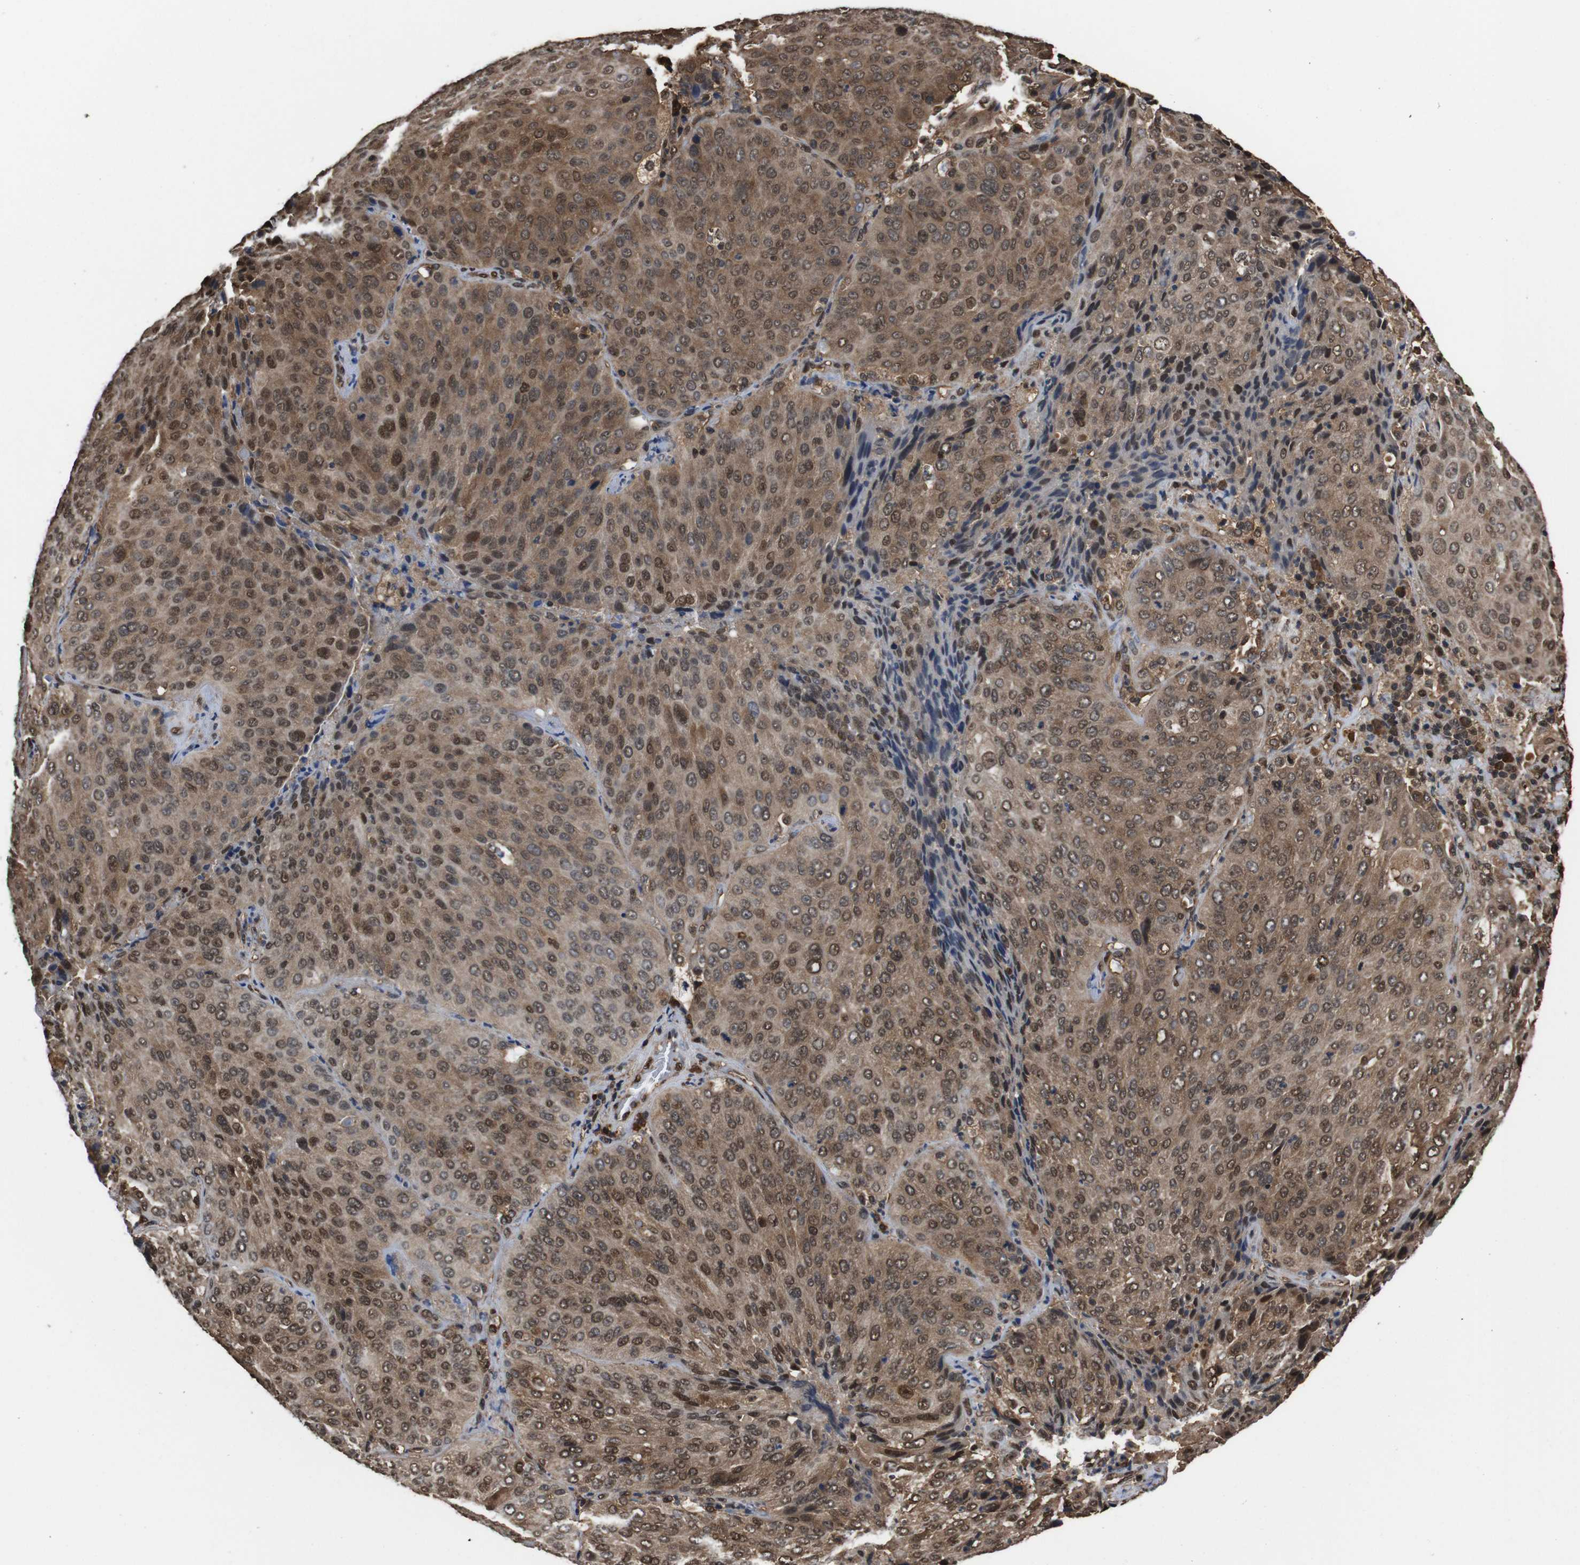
{"staining": {"intensity": "moderate", "quantity": ">75%", "location": "cytoplasmic/membranous,nuclear"}, "tissue": "lung cancer", "cell_type": "Tumor cells", "image_type": "cancer", "snomed": [{"axis": "morphology", "description": "Squamous cell carcinoma, NOS"}, {"axis": "topography", "description": "Lung"}], "caption": "Lung cancer stained for a protein (brown) displays moderate cytoplasmic/membranous and nuclear positive expression in approximately >75% of tumor cells.", "gene": "VCP", "patient": {"sex": "male", "age": 54}}